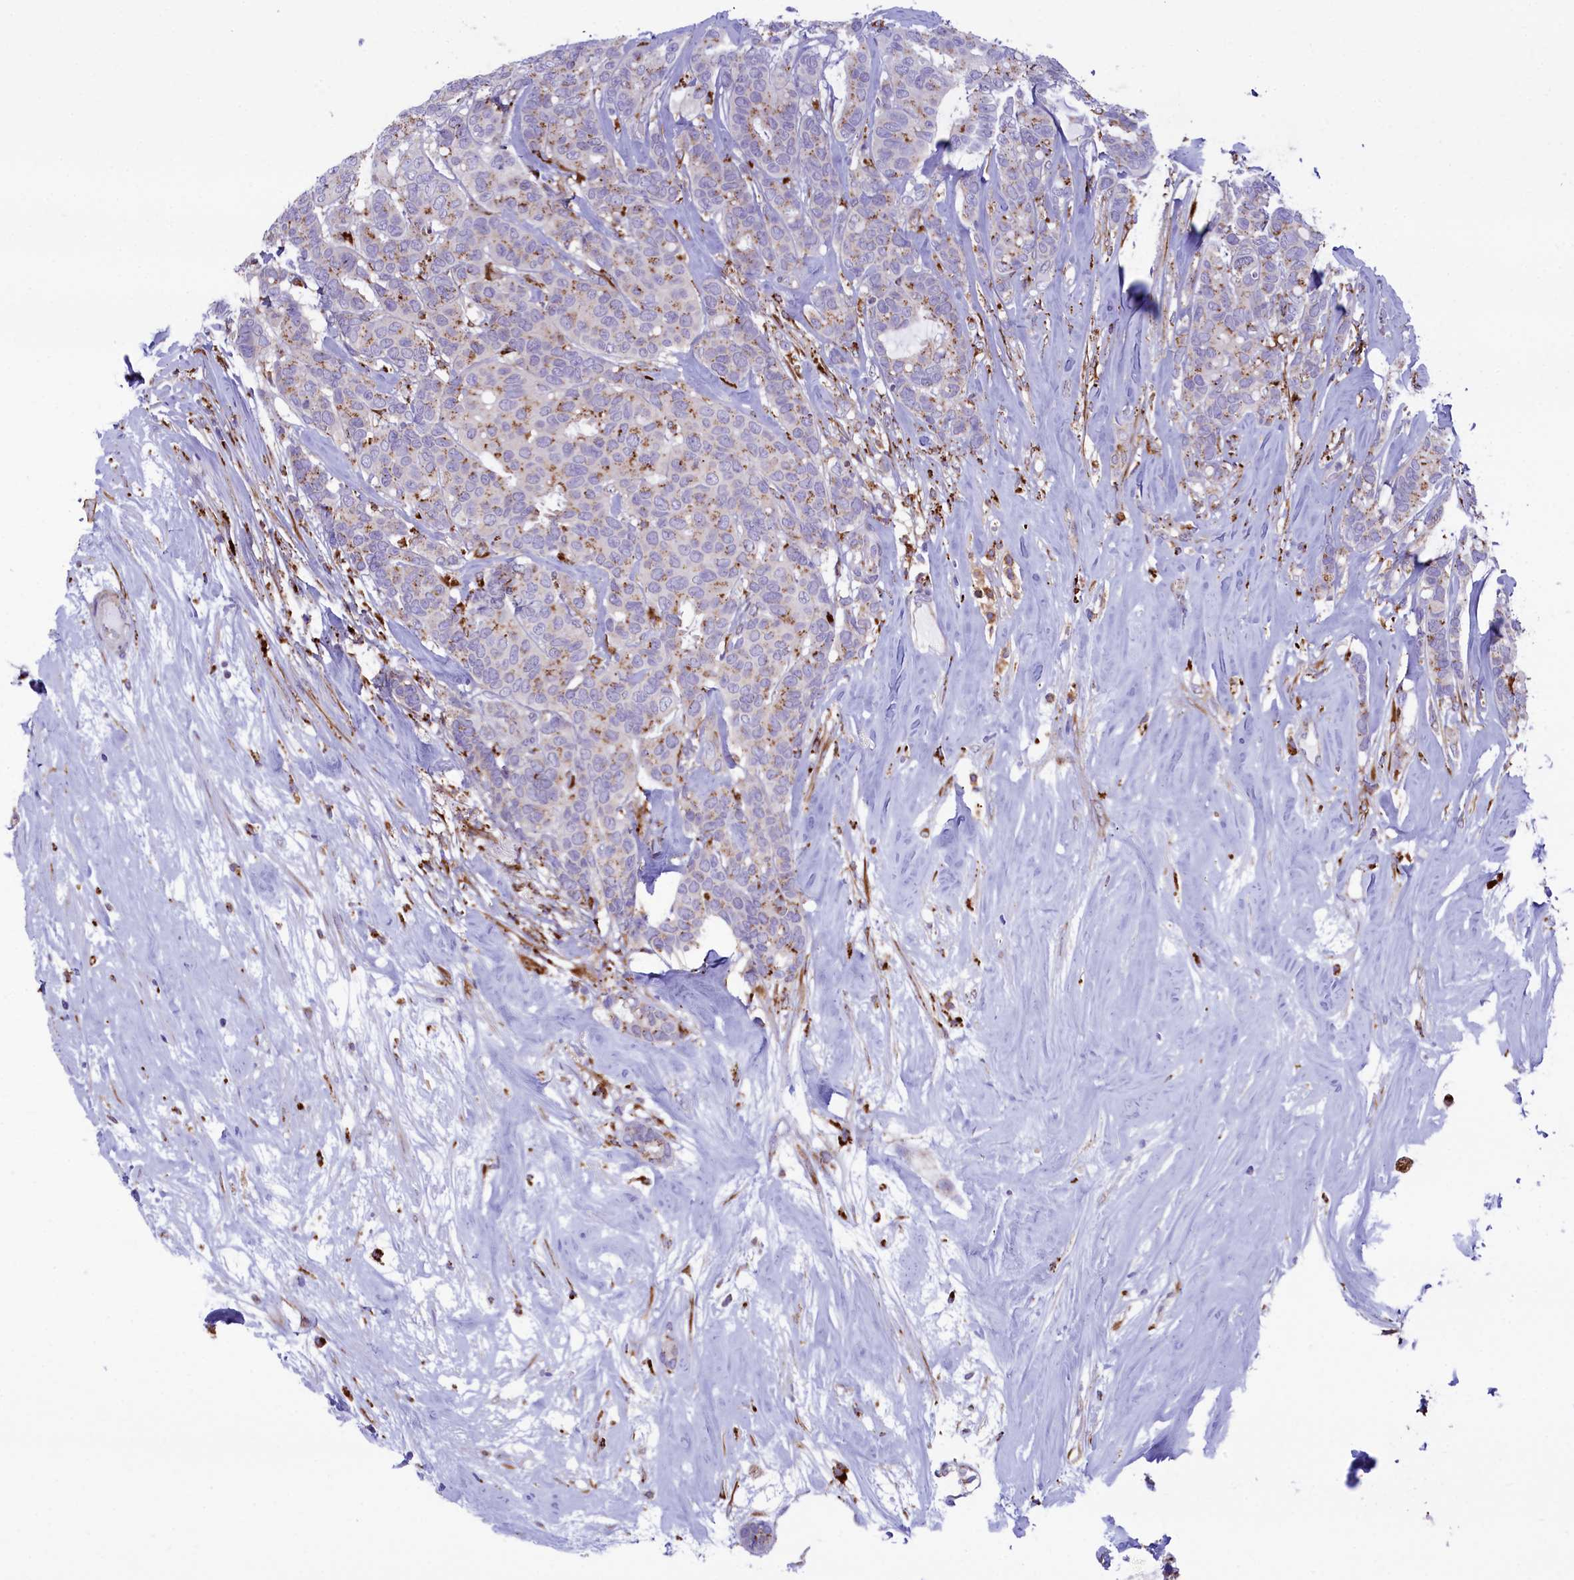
{"staining": {"intensity": "moderate", "quantity": "<25%", "location": "cytoplasmic/membranous"}, "tissue": "breast cancer", "cell_type": "Tumor cells", "image_type": "cancer", "snomed": [{"axis": "morphology", "description": "Duct carcinoma"}, {"axis": "topography", "description": "Breast"}], "caption": "A photomicrograph of human breast cancer stained for a protein shows moderate cytoplasmic/membranous brown staining in tumor cells.", "gene": "MAN2B1", "patient": {"sex": "female", "age": 87}}